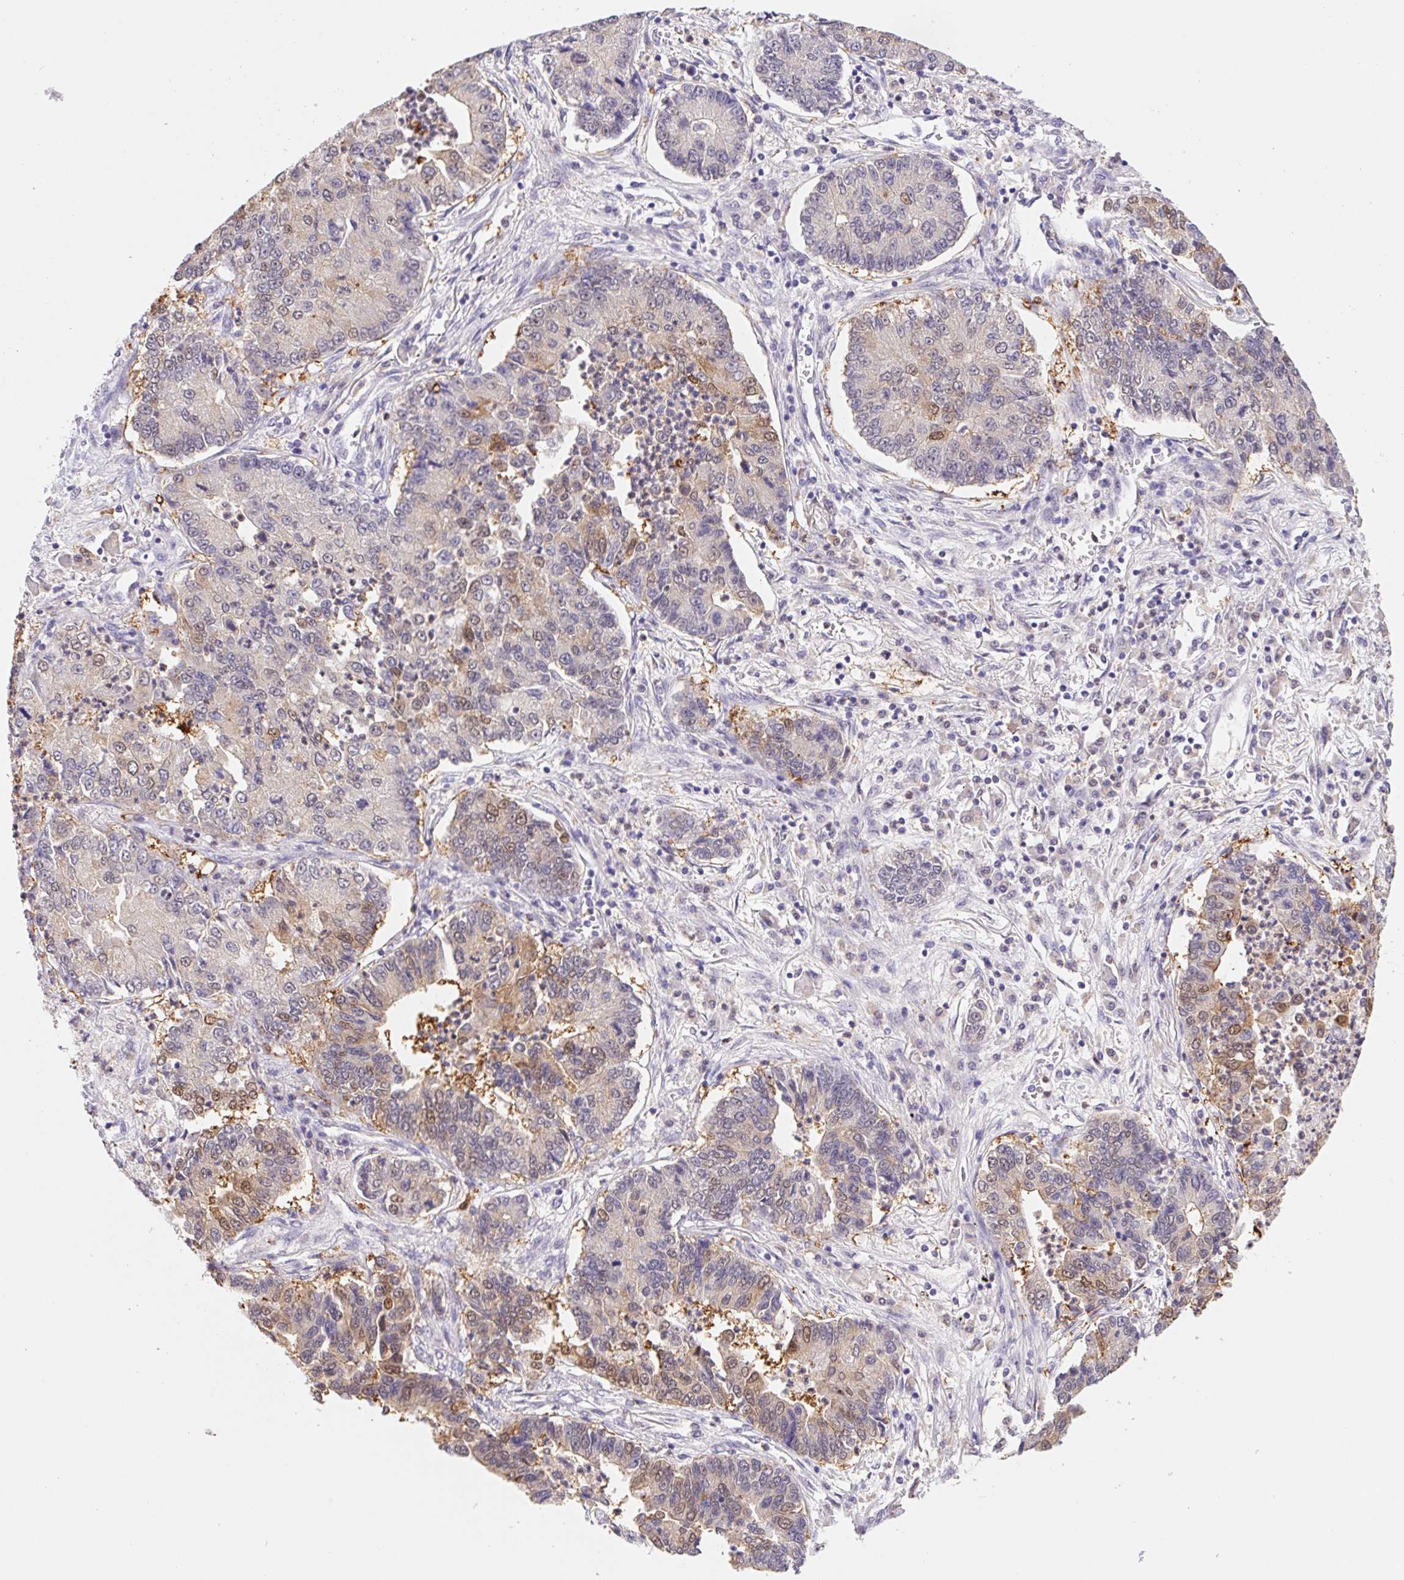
{"staining": {"intensity": "weak", "quantity": "<25%", "location": "cytoplasmic/membranous,nuclear"}, "tissue": "lung cancer", "cell_type": "Tumor cells", "image_type": "cancer", "snomed": [{"axis": "morphology", "description": "Adenocarcinoma, NOS"}, {"axis": "topography", "description": "Lung"}], "caption": "Lung cancer (adenocarcinoma) was stained to show a protein in brown. There is no significant staining in tumor cells. (DAB IHC visualized using brightfield microscopy, high magnification).", "gene": "L3MBTL4", "patient": {"sex": "female", "age": 57}}